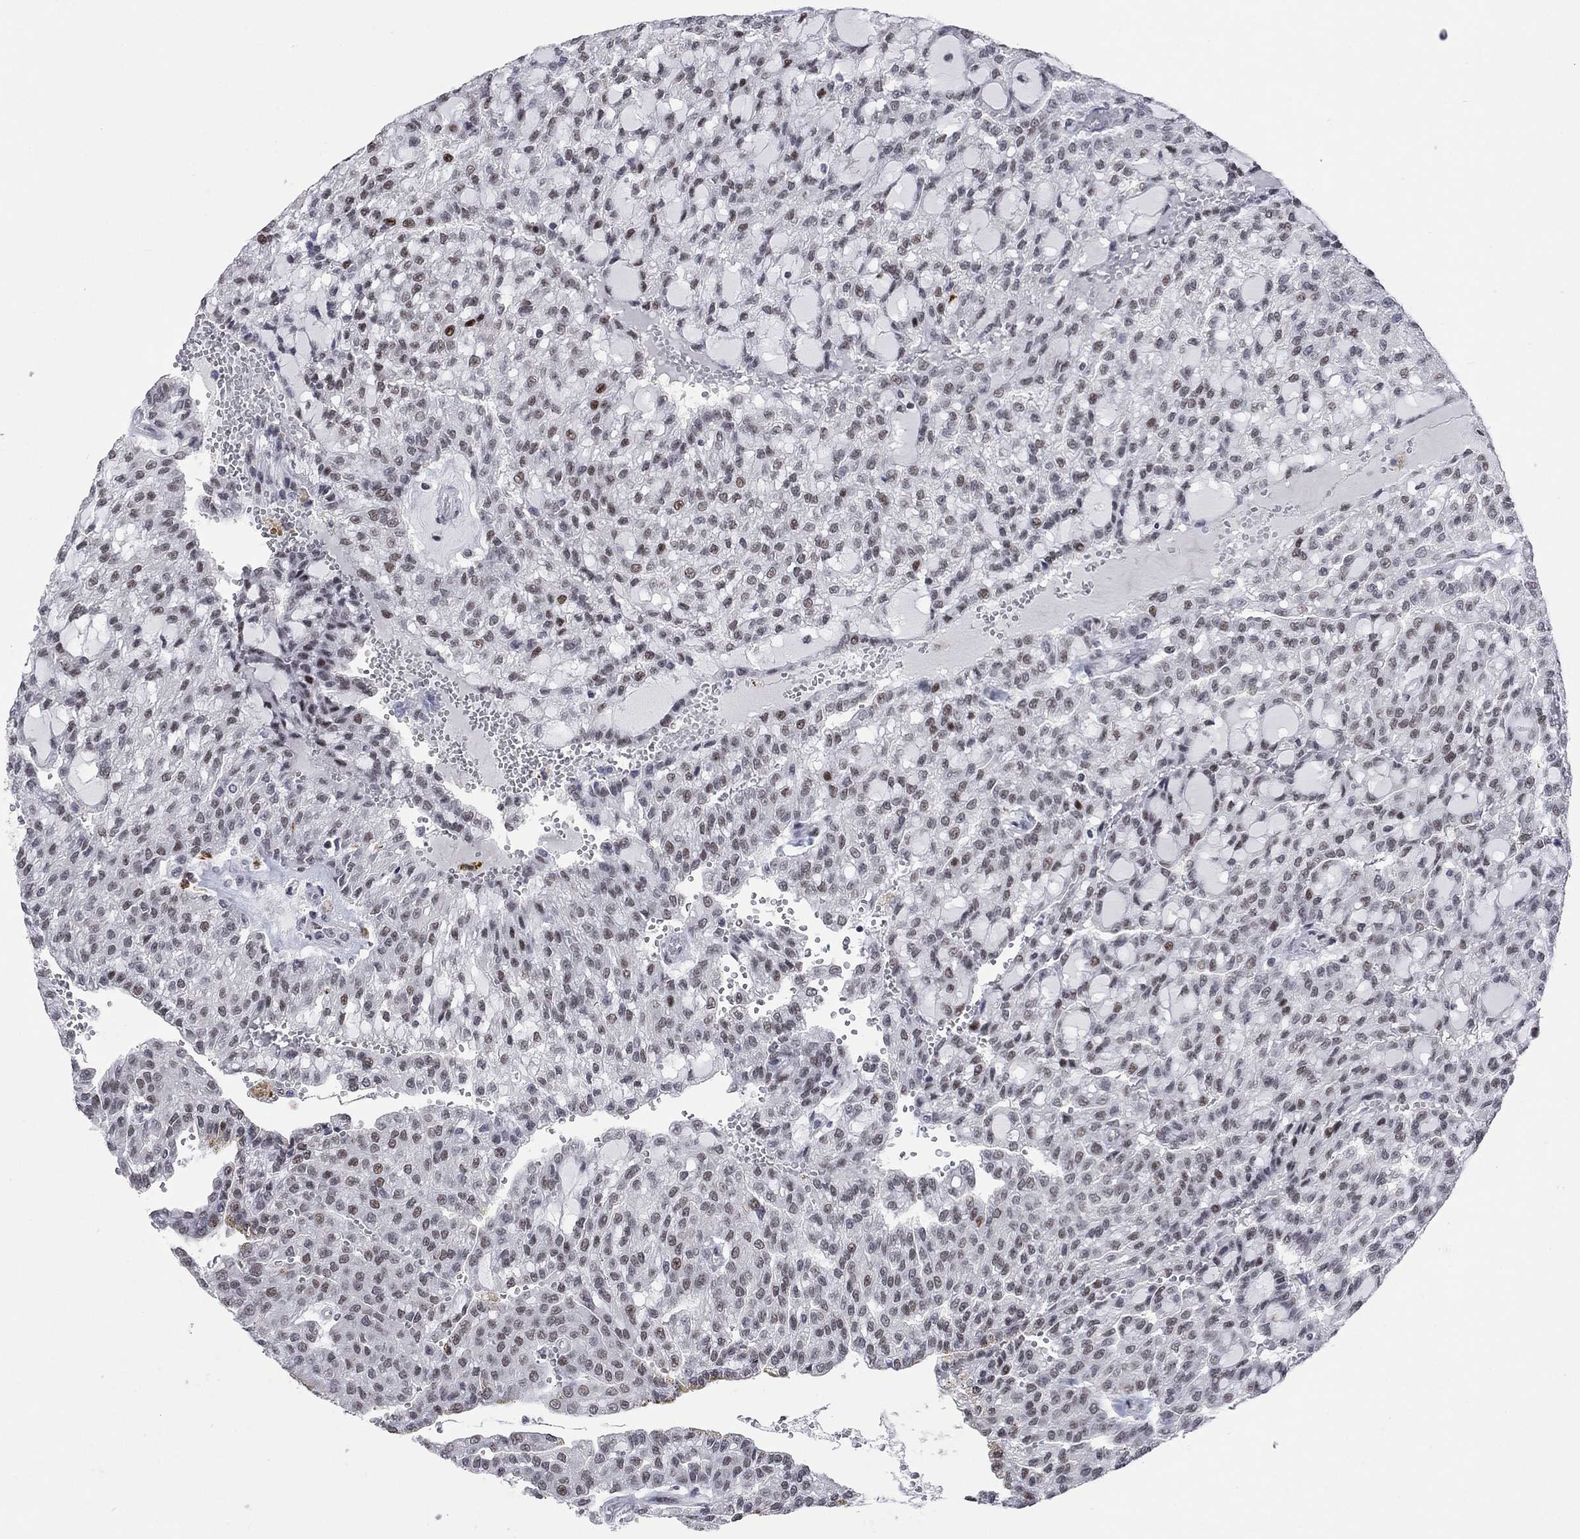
{"staining": {"intensity": "moderate", "quantity": "<25%", "location": "nuclear"}, "tissue": "renal cancer", "cell_type": "Tumor cells", "image_type": "cancer", "snomed": [{"axis": "morphology", "description": "Adenocarcinoma, NOS"}, {"axis": "topography", "description": "Kidney"}], "caption": "High-magnification brightfield microscopy of renal adenocarcinoma stained with DAB (3,3'-diaminobenzidine) (brown) and counterstained with hematoxylin (blue). tumor cells exhibit moderate nuclear positivity is appreciated in about<25% of cells.", "gene": "HCFC1", "patient": {"sex": "male", "age": 63}}